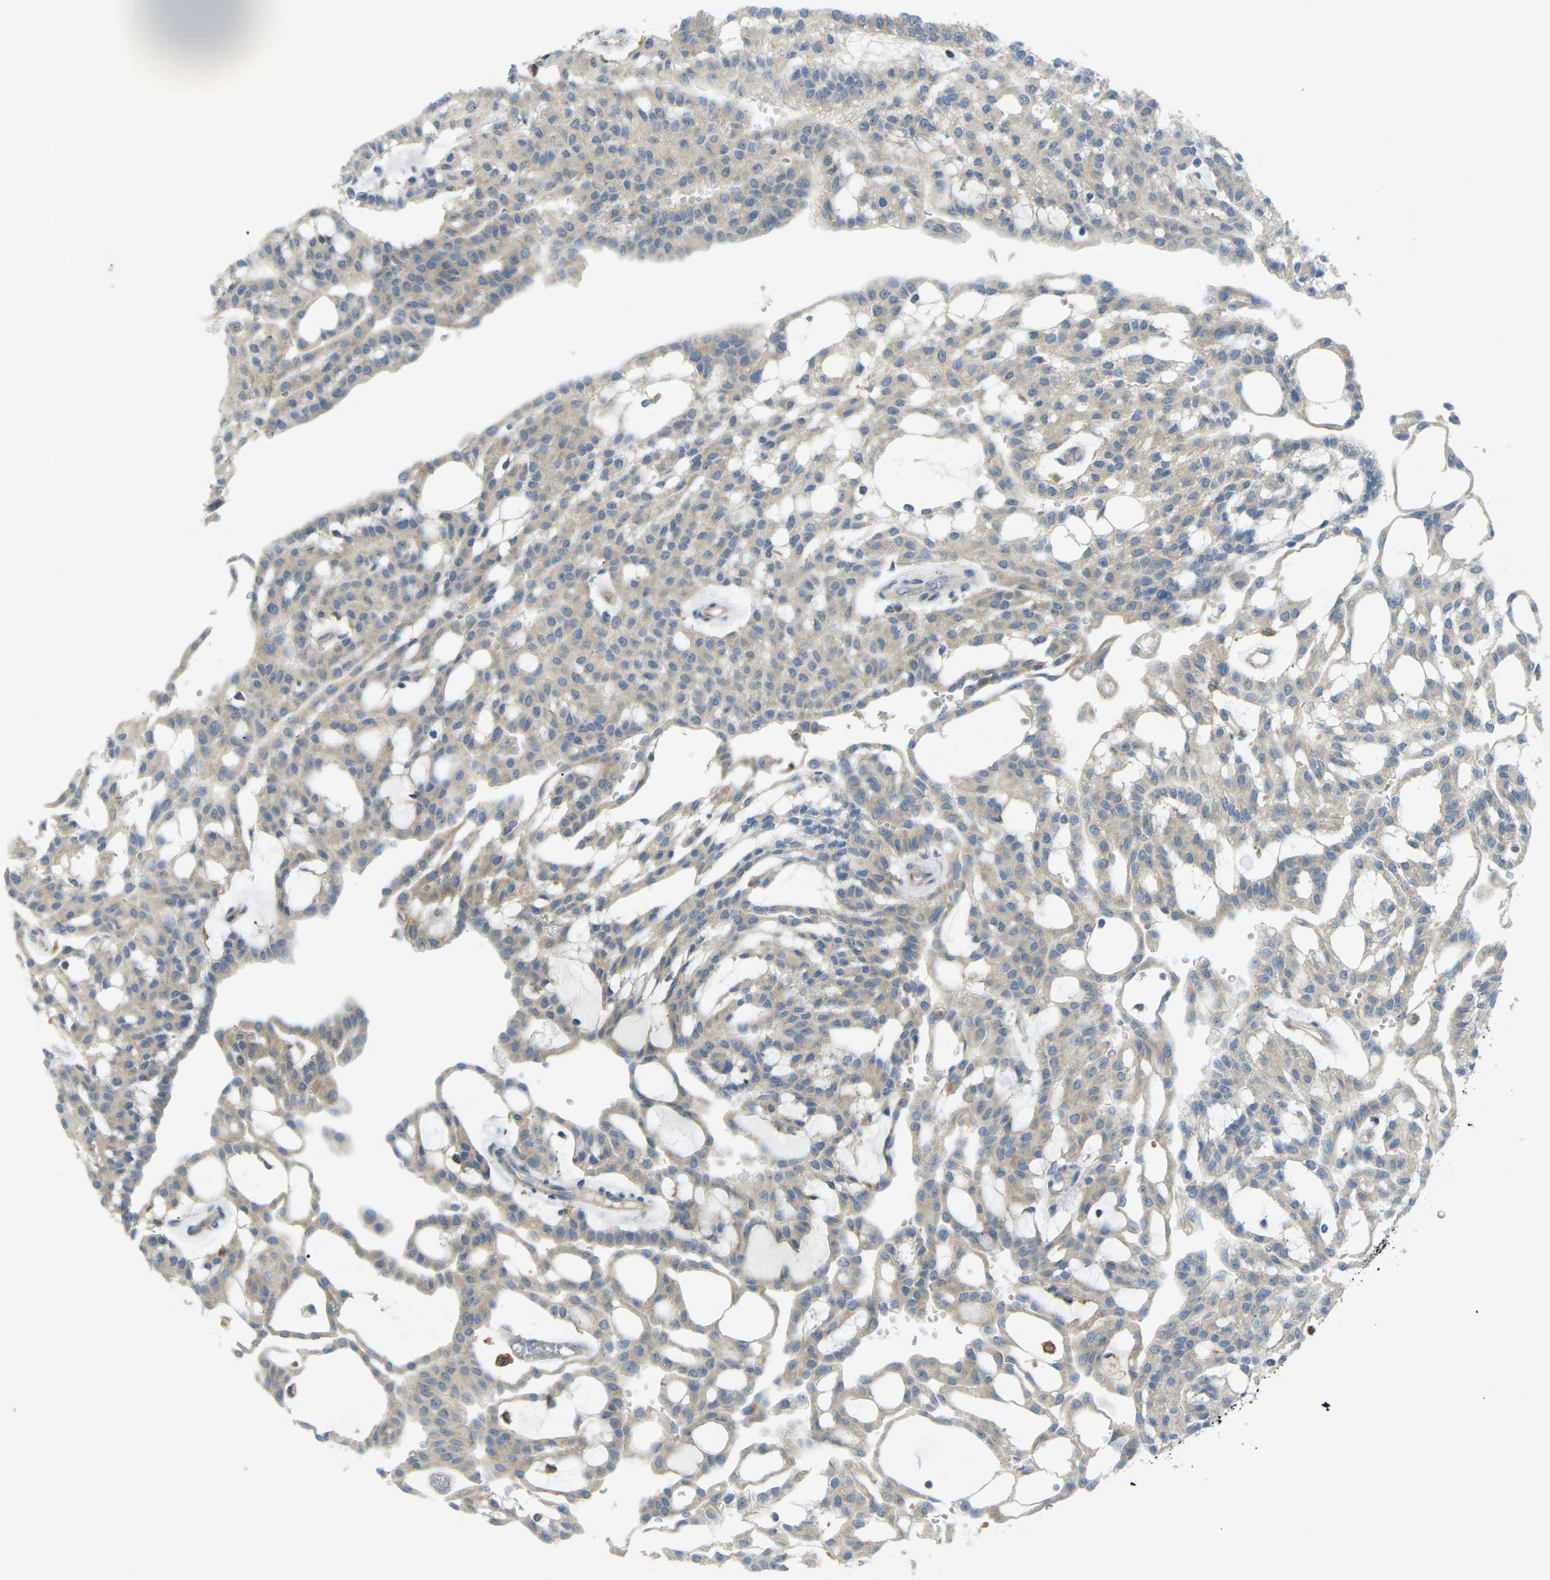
{"staining": {"intensity": "weak", "quantity": ">75%", "location": "cytoplasmic/membranous"}, "tissue": "renal cancer", "cell_type": "Tumor cells", "image_type": "cancer", "snomed": [{"axis": "morphology", "description": "Adenocarcinoma, NOS"}, {"axis": "topography", "description": "Kidney"}], "caption": "This is a histology image of immunohistochemistry staining of renal cancer (adenocarcinoma), which shows weak positivity in the cytoplasmic/membranous of tumor cells.", "gene": "MYLK4", "patient": {"sex": "male", "age": 63}}